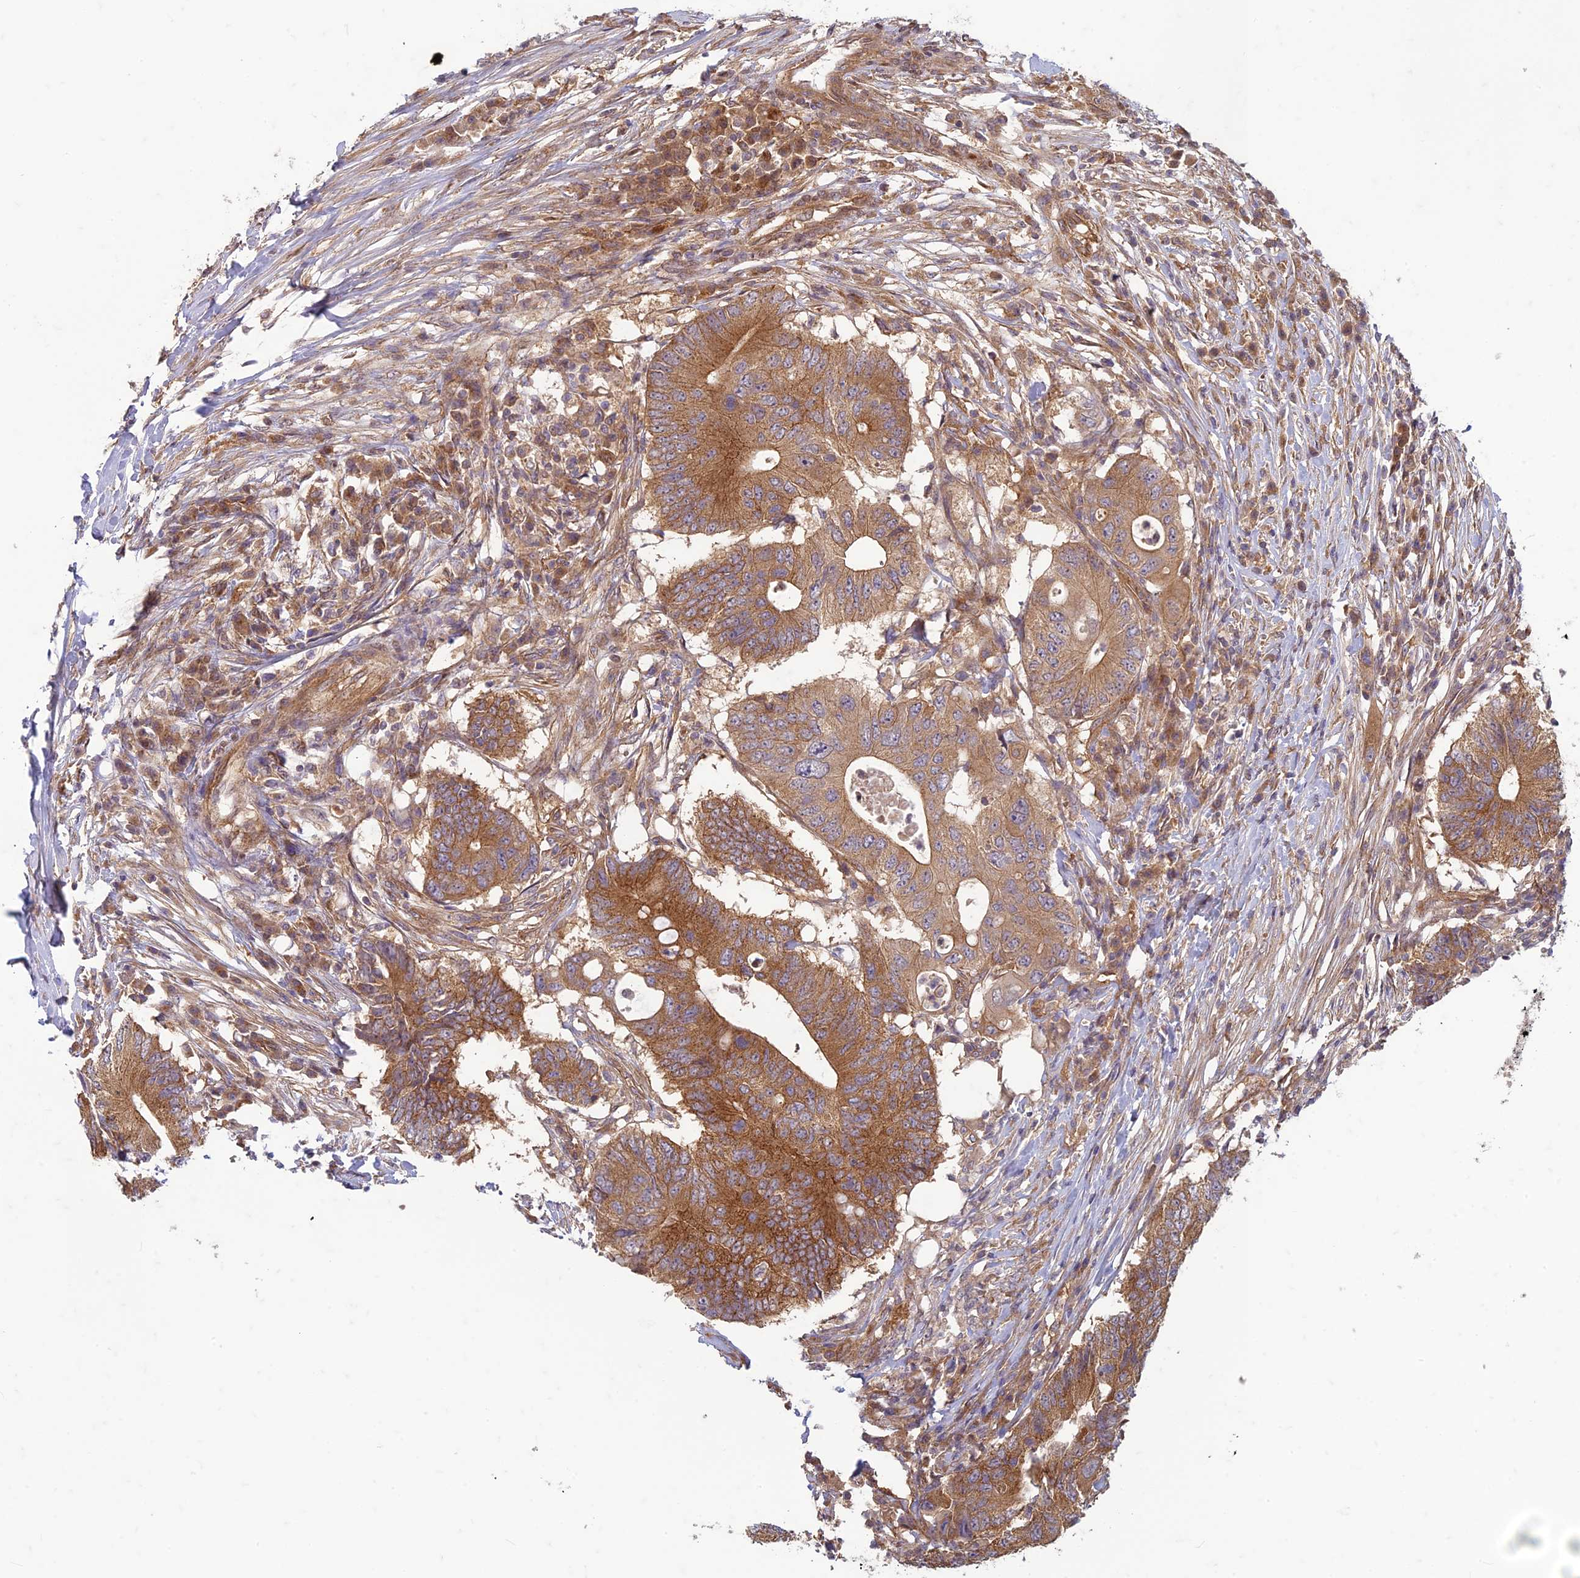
{"staining": {"intensity": "strong", "quantity": ">75%", "location": "cytoplasmic/membranous"}, "tissue": "colorectal cancer", "cell_type": "Tumor cells", "image_type": "cancer", "snomed": [{"axis": "morphology", "description": "Adenocarcinoma, NOS"}, {"axis": "topography", "description": "Colon"}], "caption": "There is high levels of strong cytoplasmic/membranous positivity in tumor cells of colorectal adenocarcinoma, as demonstrated by immunohistochemical staining (brown color).", "gene": "TCF25", "patient": {"sex": "male", "age": 71}}